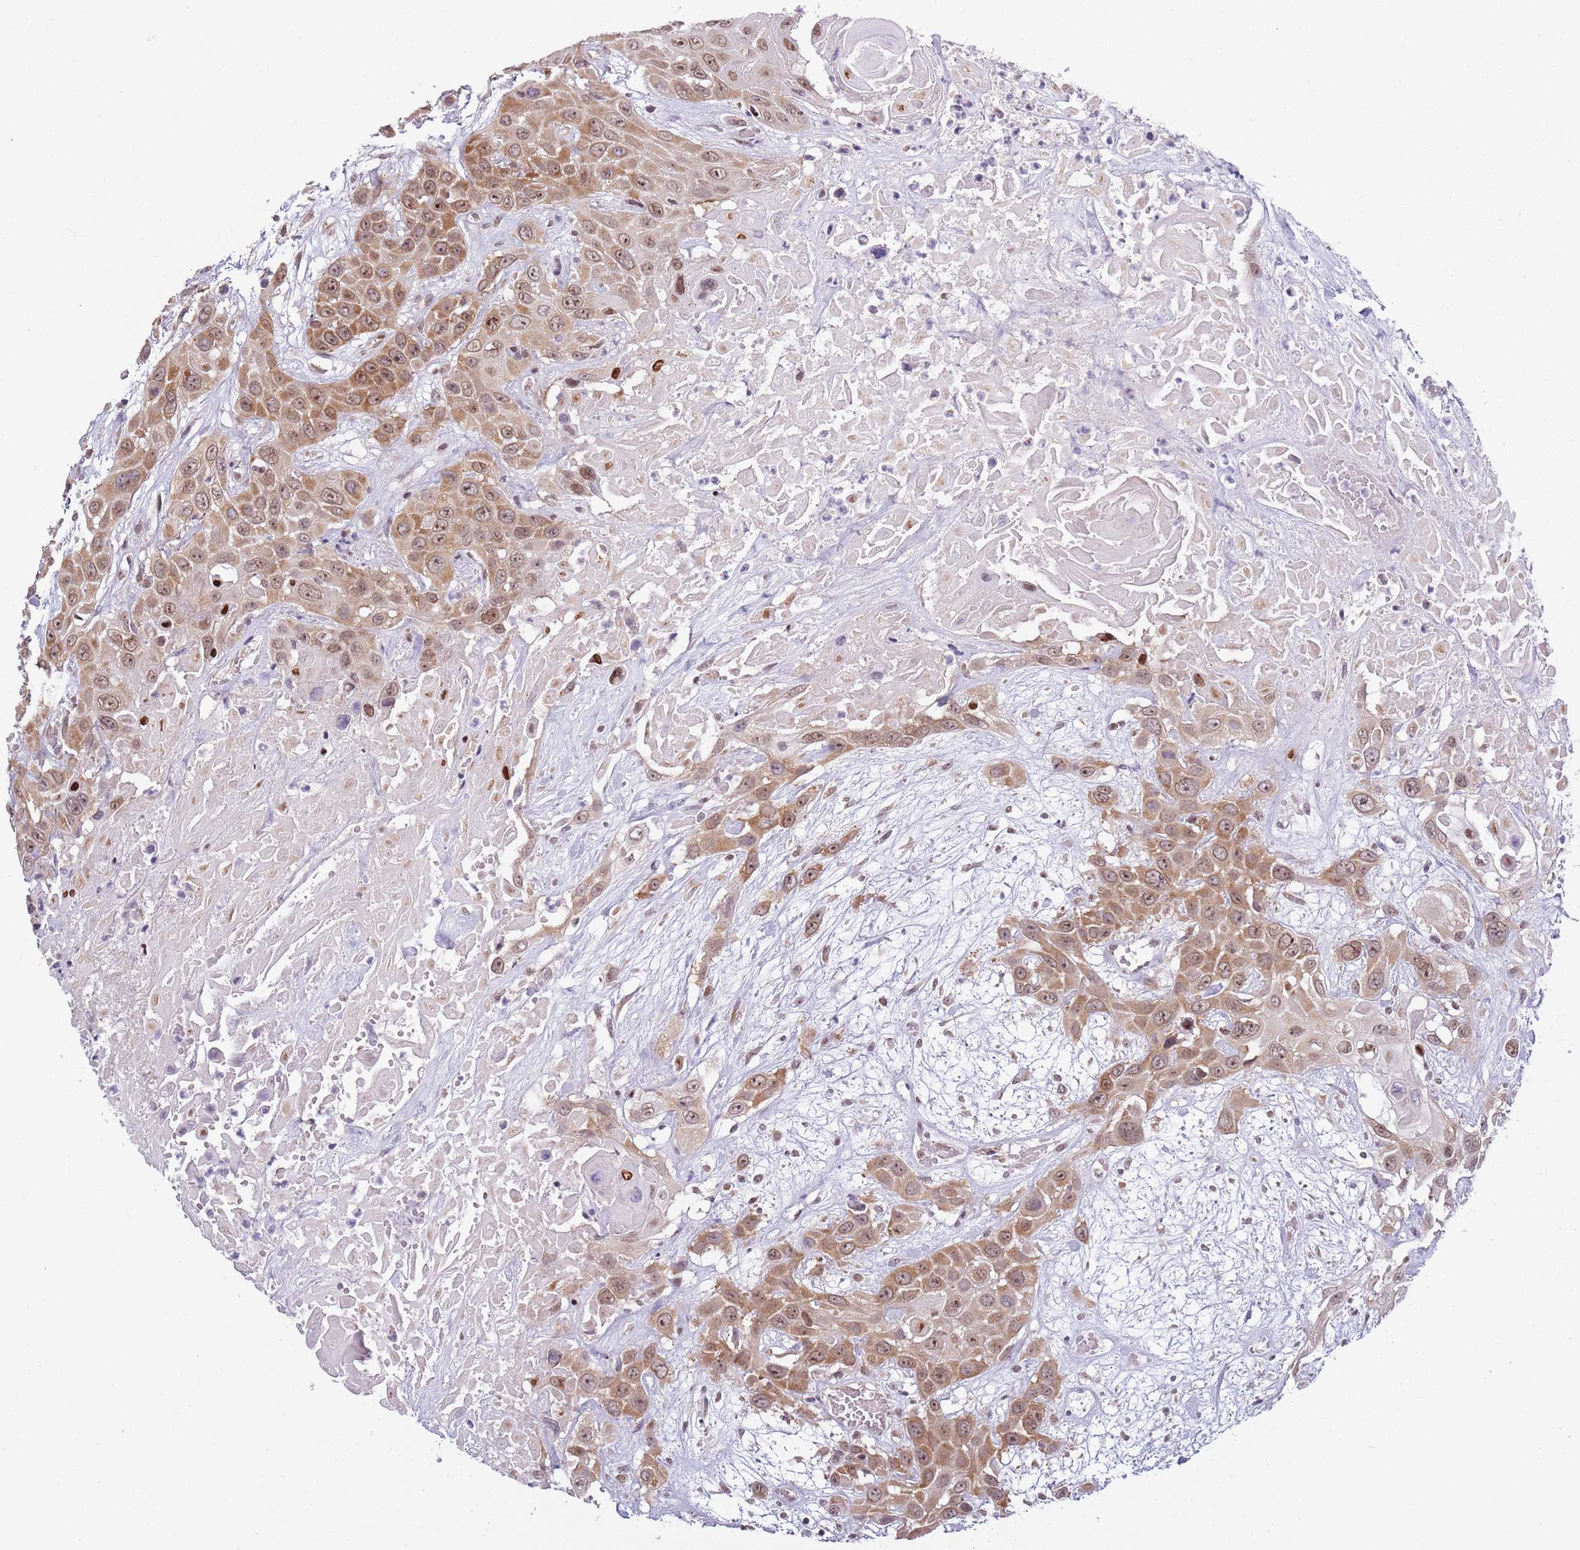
{"staining": {"intensity": "moderate", "quantity": ">75%", "location": "cytoplasmic/membranous,nuclear"}, "tissue": "head and neck cancer", "cell_type": "Tumor cells", "image_type": "cancer", "snomed": [{"axis": "morphology", "description": "Squamous cell carcinoma, NOS"}, {"axis": "topography", "description": "Head-Neck"}], "caption": "Tumor cells reveal moderate cytoplasmic/membranous and nuclear positivity in approximately >75% of cells in head and neck cancer (squamous cell carcinoma).", "gene": "SLC25A32", "patient": {"sex": "male", "age": 81}}